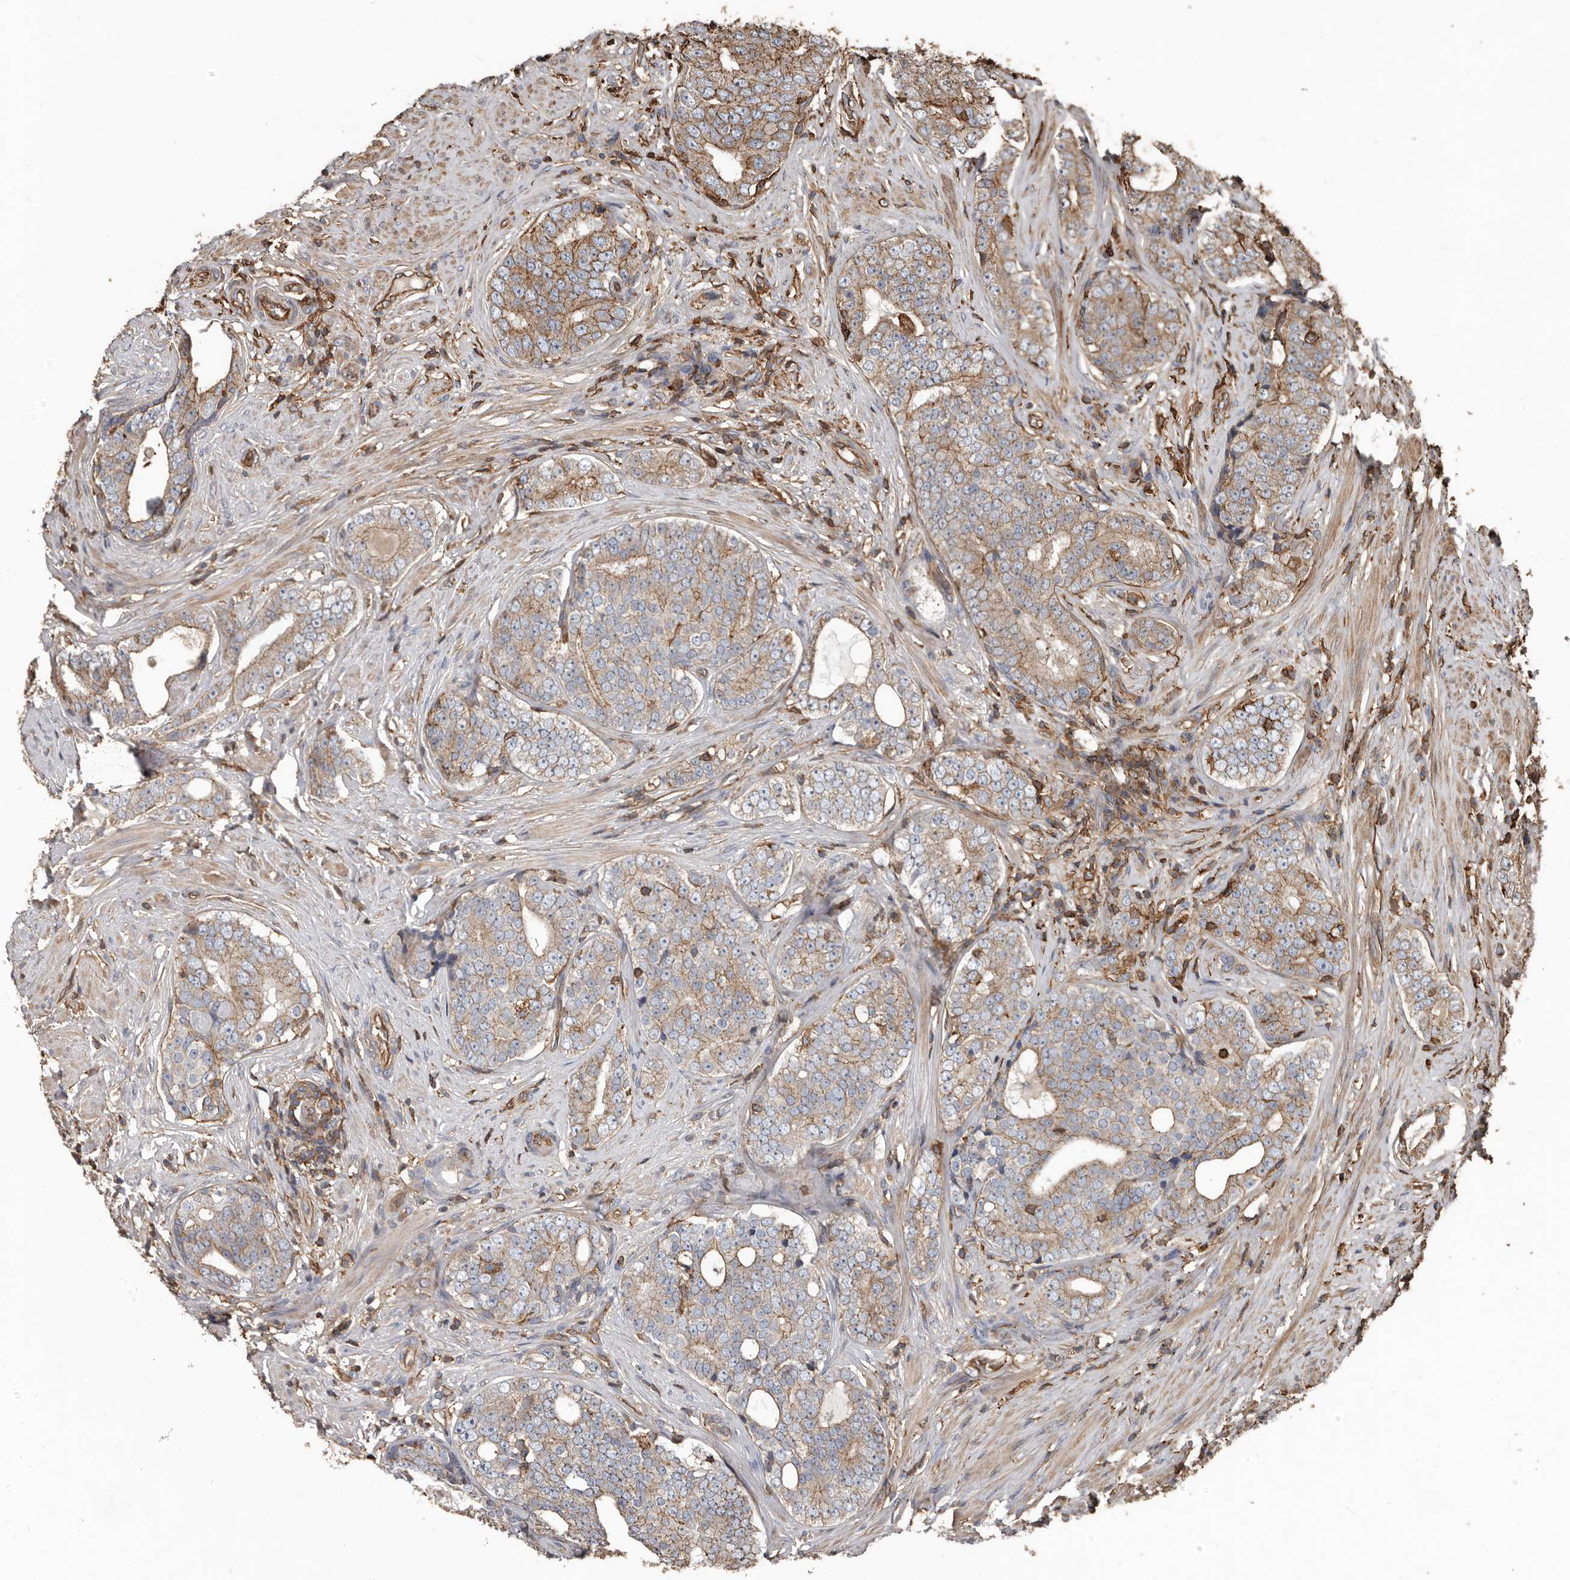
{"staining": {"intensity": "moderate", "quantity": ">75%", "location": "cytoplasmic/membranous"}, "tissue": "prostate cancer", "cell_type": "Tumor cells", "image_type": "cancer", "snomed": [{"axis": "morphology", "description": "Adenocarcinoma, High grade"}, {"axis": "topography", "description": "Prostate"}], "caption": "Moderate cytoplasmic/membranous staining for a protein is identified in about >75% of tumor cells of adenocarcinoma (high-grade) (prostate) using immunohistochemistry (IHC).", "gene": "DENND6B", "patient": {"sex": "male", "age": 56}}